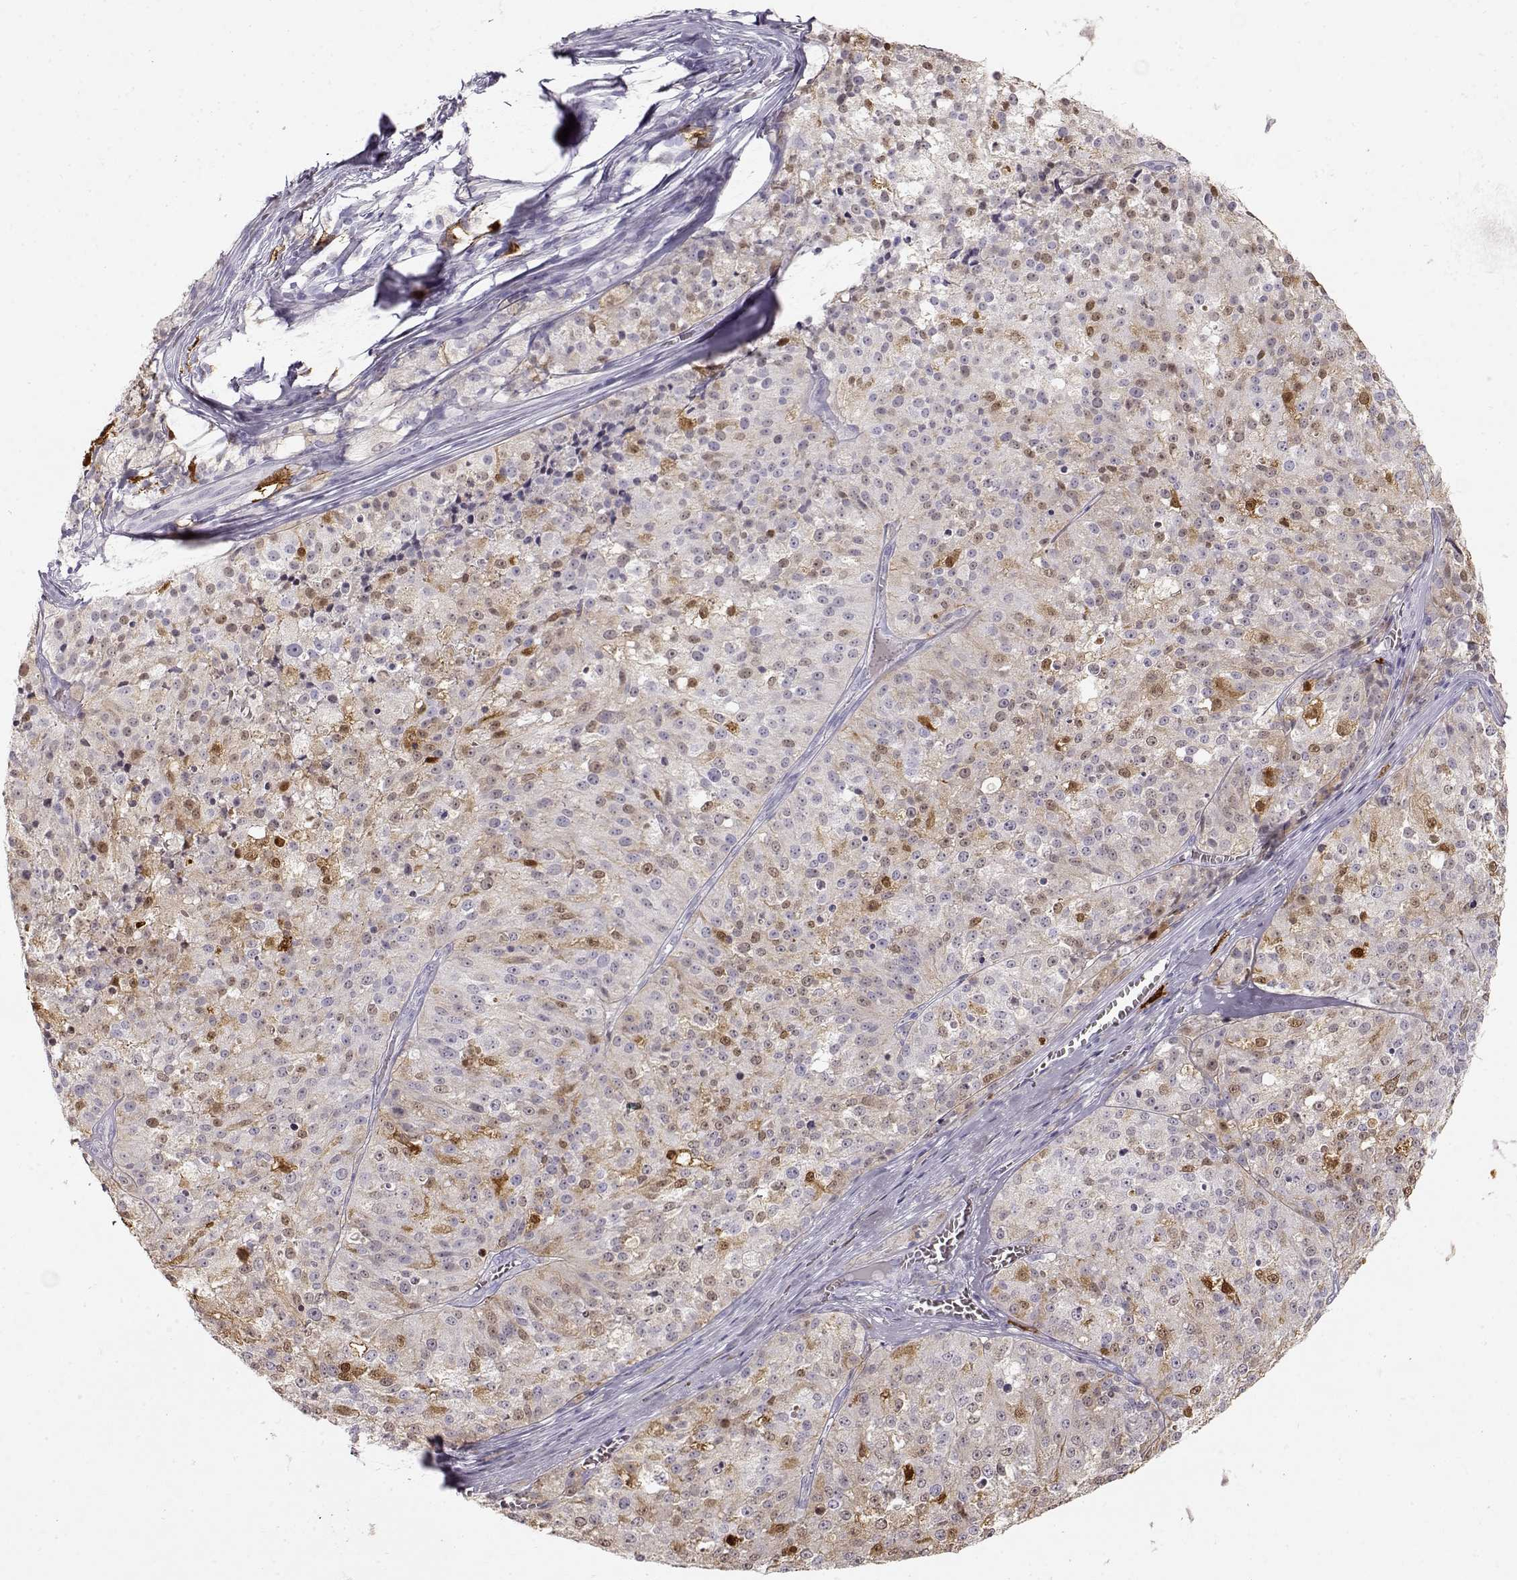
{"staining": {"intensity": "weak", "quantity": ">75%", "location": "cytoplasmic/membranous"}, "tissue": "melanoma", "cell_type": "Tumor cells", "image_type": "cancer", "snomed": [{"axis": "morphology", "description": "Malignant melanoma, Metastatic site"}, {"axis": "topography", "description": "Lymph node"}], "caption": "Protein expression analysis of malignant melanoma (metastatic site) shows weak cytoplasmic/membranous staining in about >75% of tumor cells.", "gene": "S100B", "patient": {"sex": "female", "age": 64}}